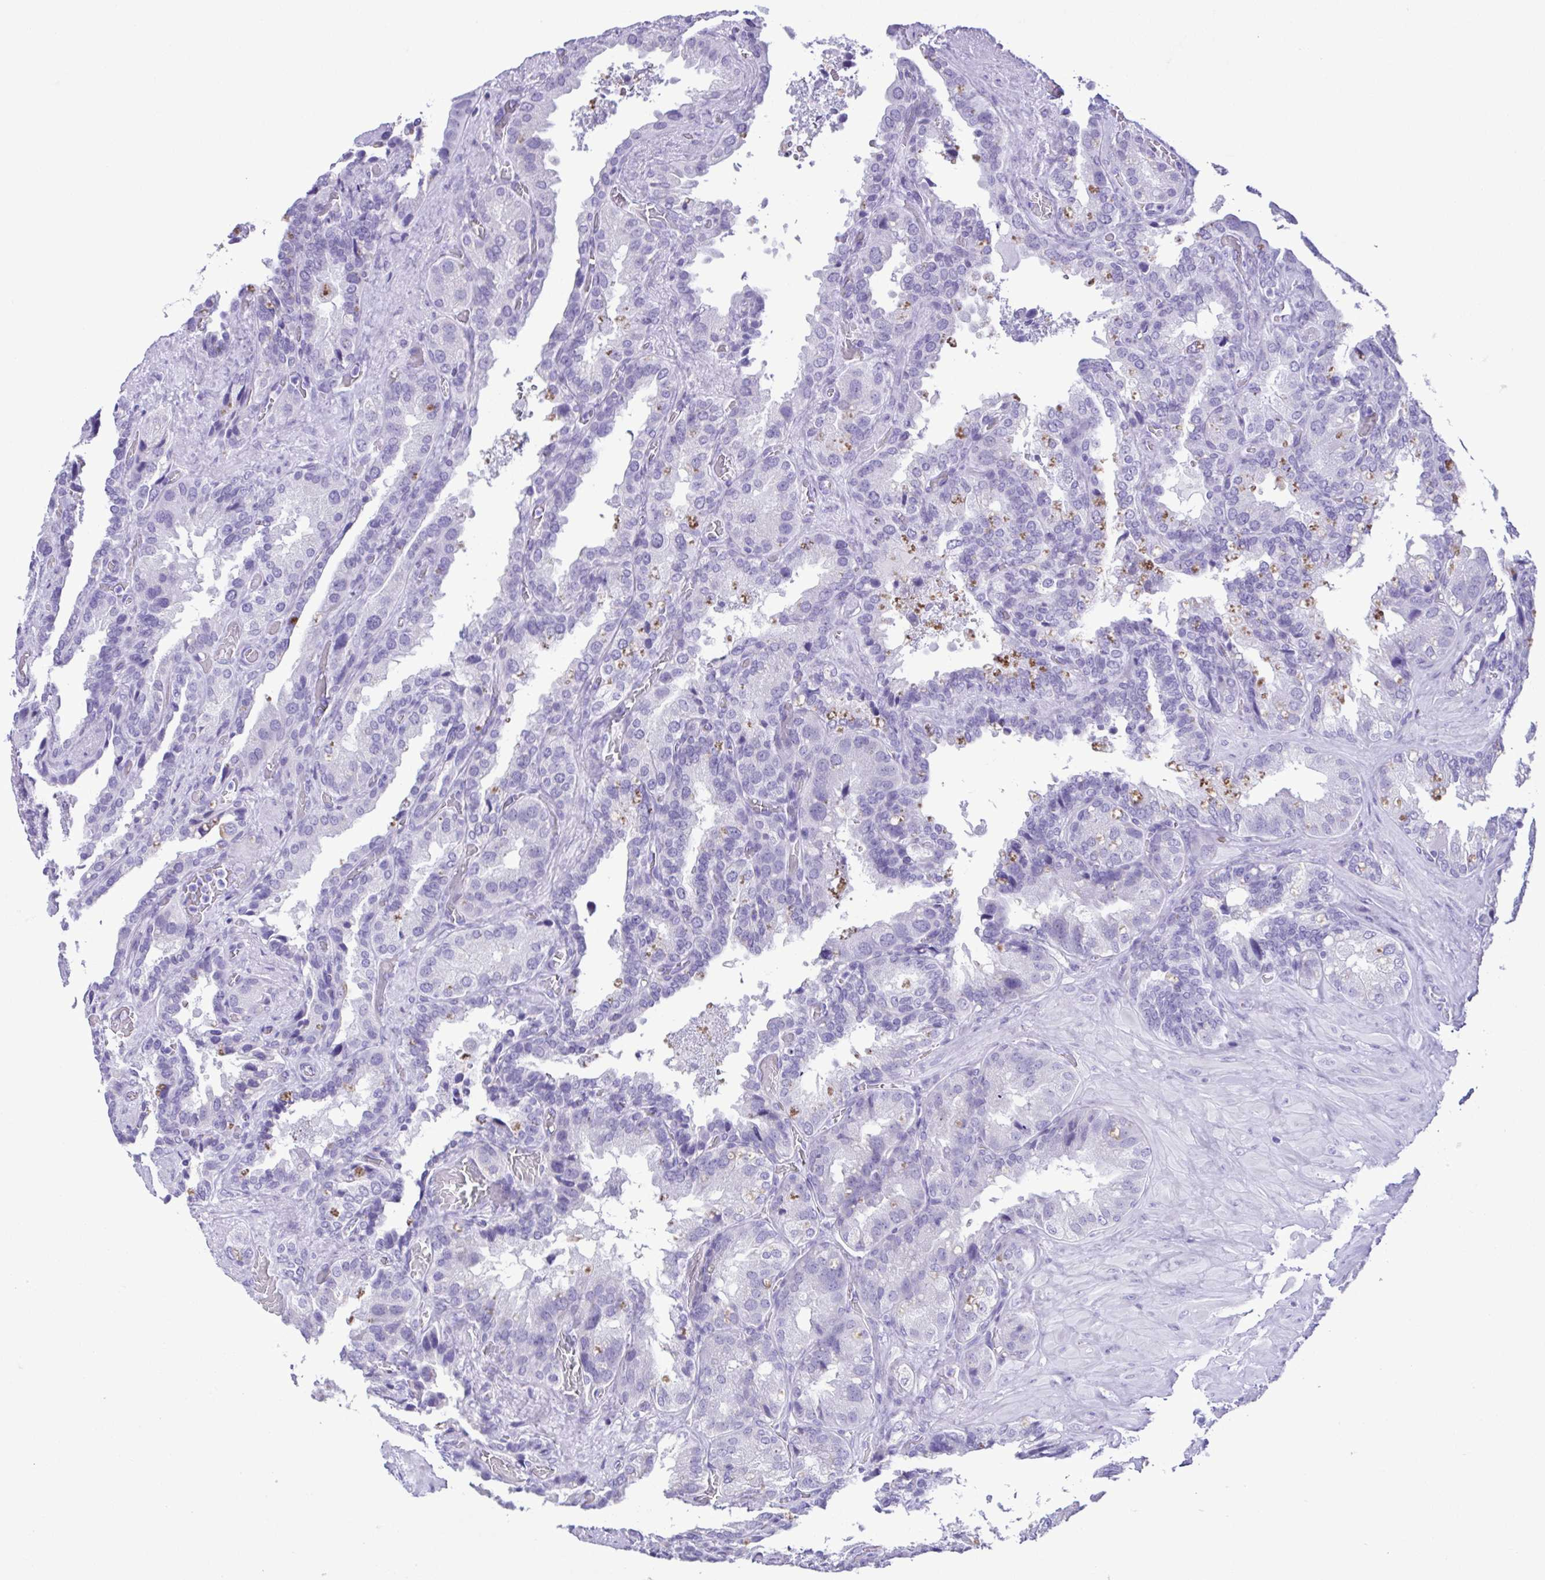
{"staining": {"intensity": "negative", "quantity": "none", "location": "none"}, "tissue": "seminal vesicle", "cell_type": "Glandular cells", "image_type": "normal", "snomed": [{"axis": "morphology", "description": "Normal tissue, NOS"}, {"axis": "topography", "description": "Seminal veicle"}], "caption": "A micrograph of human seminal vesicle is negative for staining in glandular cells. The staining is performed using DAB (3,3'-diaminobenzidine) brown chromogen with nuclei counter-stained in using hematoxylin.", "gene": "SPATA16", "patient": {"sex": "male", "age": 60}}